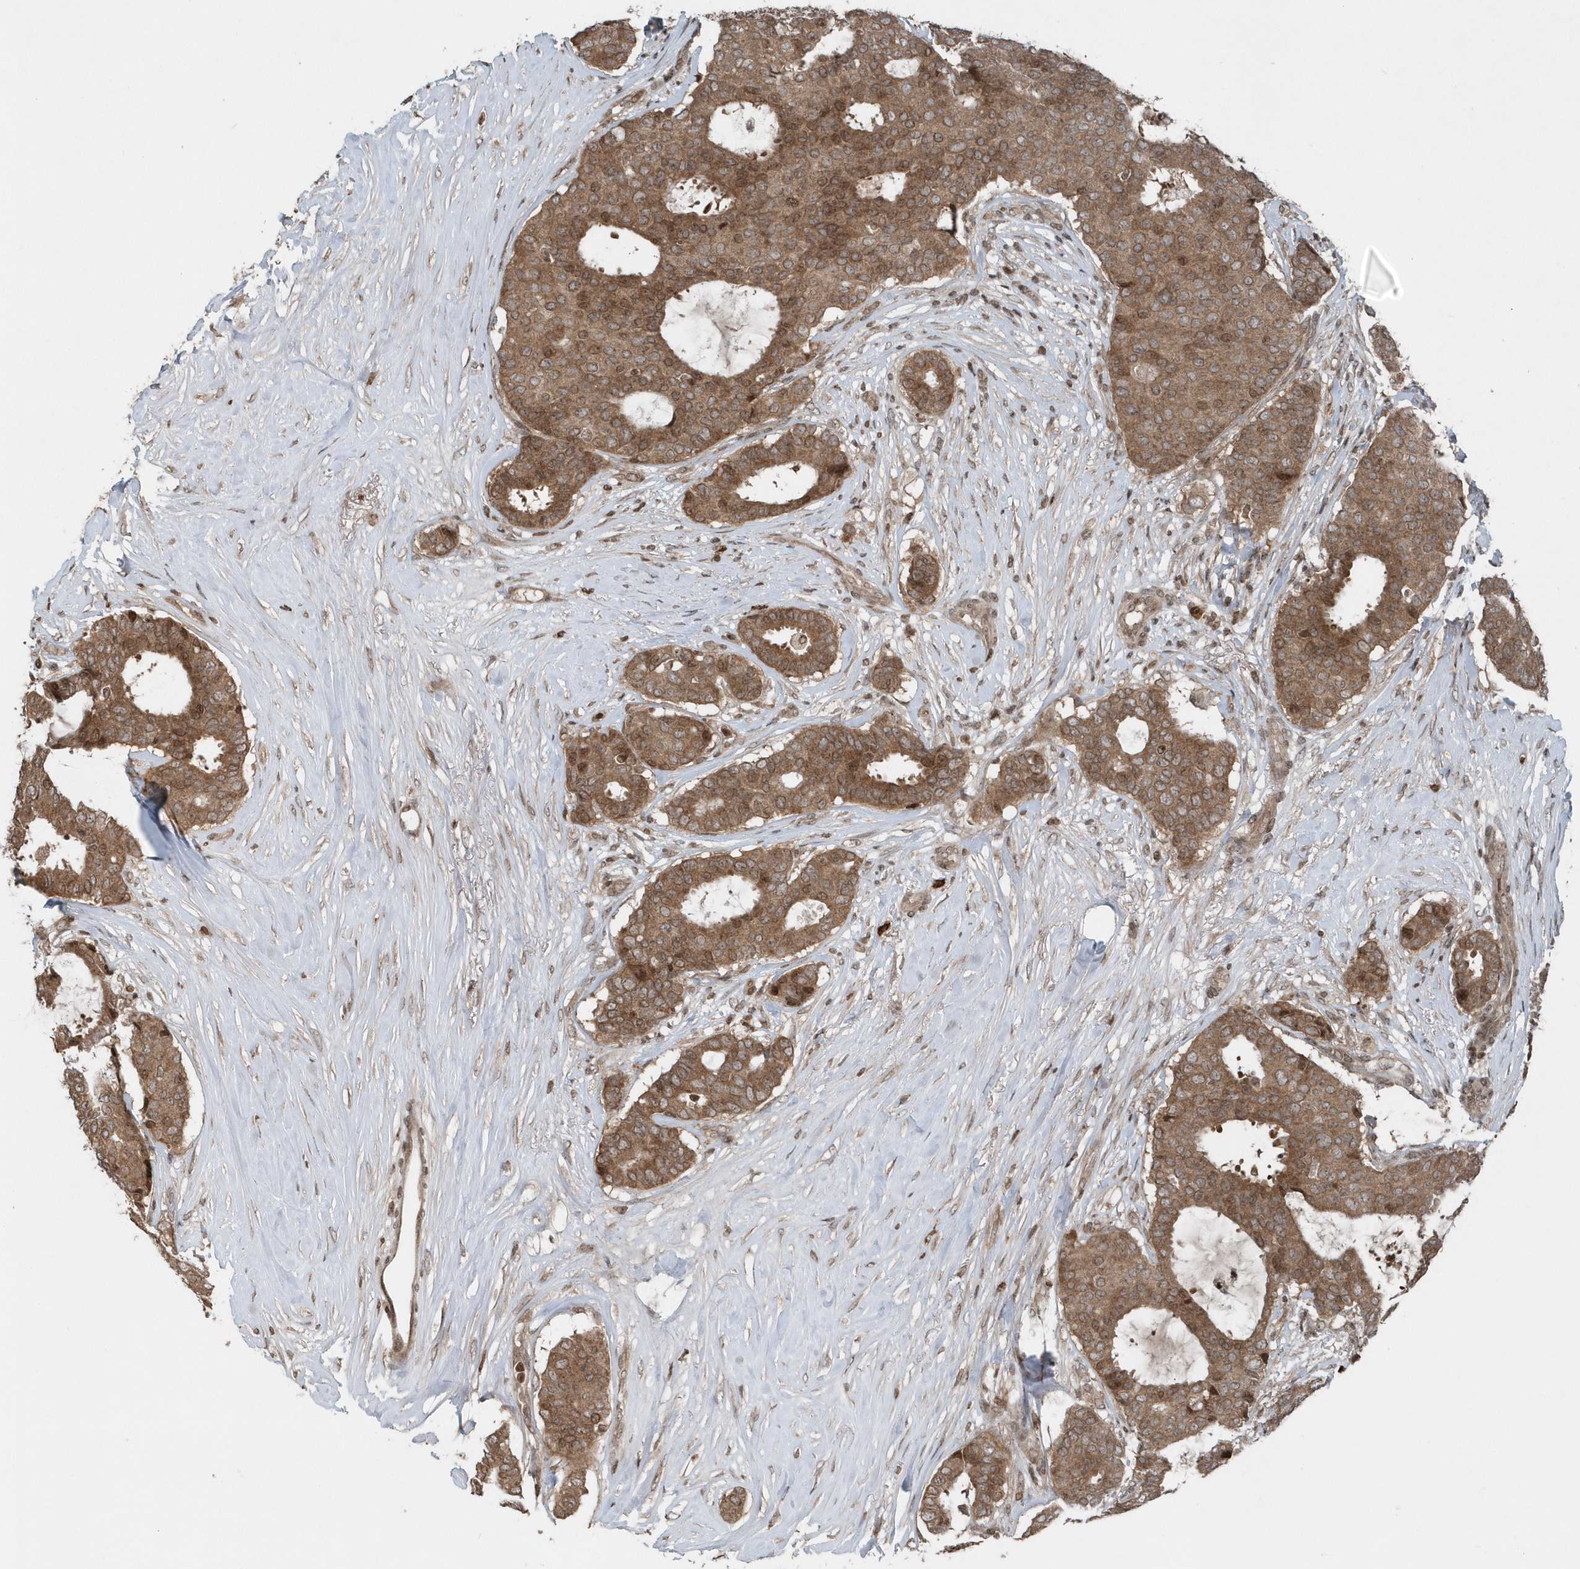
{"staining": {"intensity": "moderate", "quantity": ">75%", "location": "cytoplasmic/membranous"}, "tissue": "breast cancer", "cell_type": "Tumor cells", "image_type": "cancer", "snomed": [{"axis": "morphology", "description": "Duct carcinoma"}, {"axis": "topography", "description": "Breast"}], "caption": "High-magnification brightfield microscopy of breast cancer stained with DAB (brown) and counterstained with hematoxylin (blue). tumor cells exhibit moderate cytoplasmic/membranous positivity is identified in about>75% of cells.", "gene": "EIF2B1", "patient": {"sex": "female", "age": 75}}